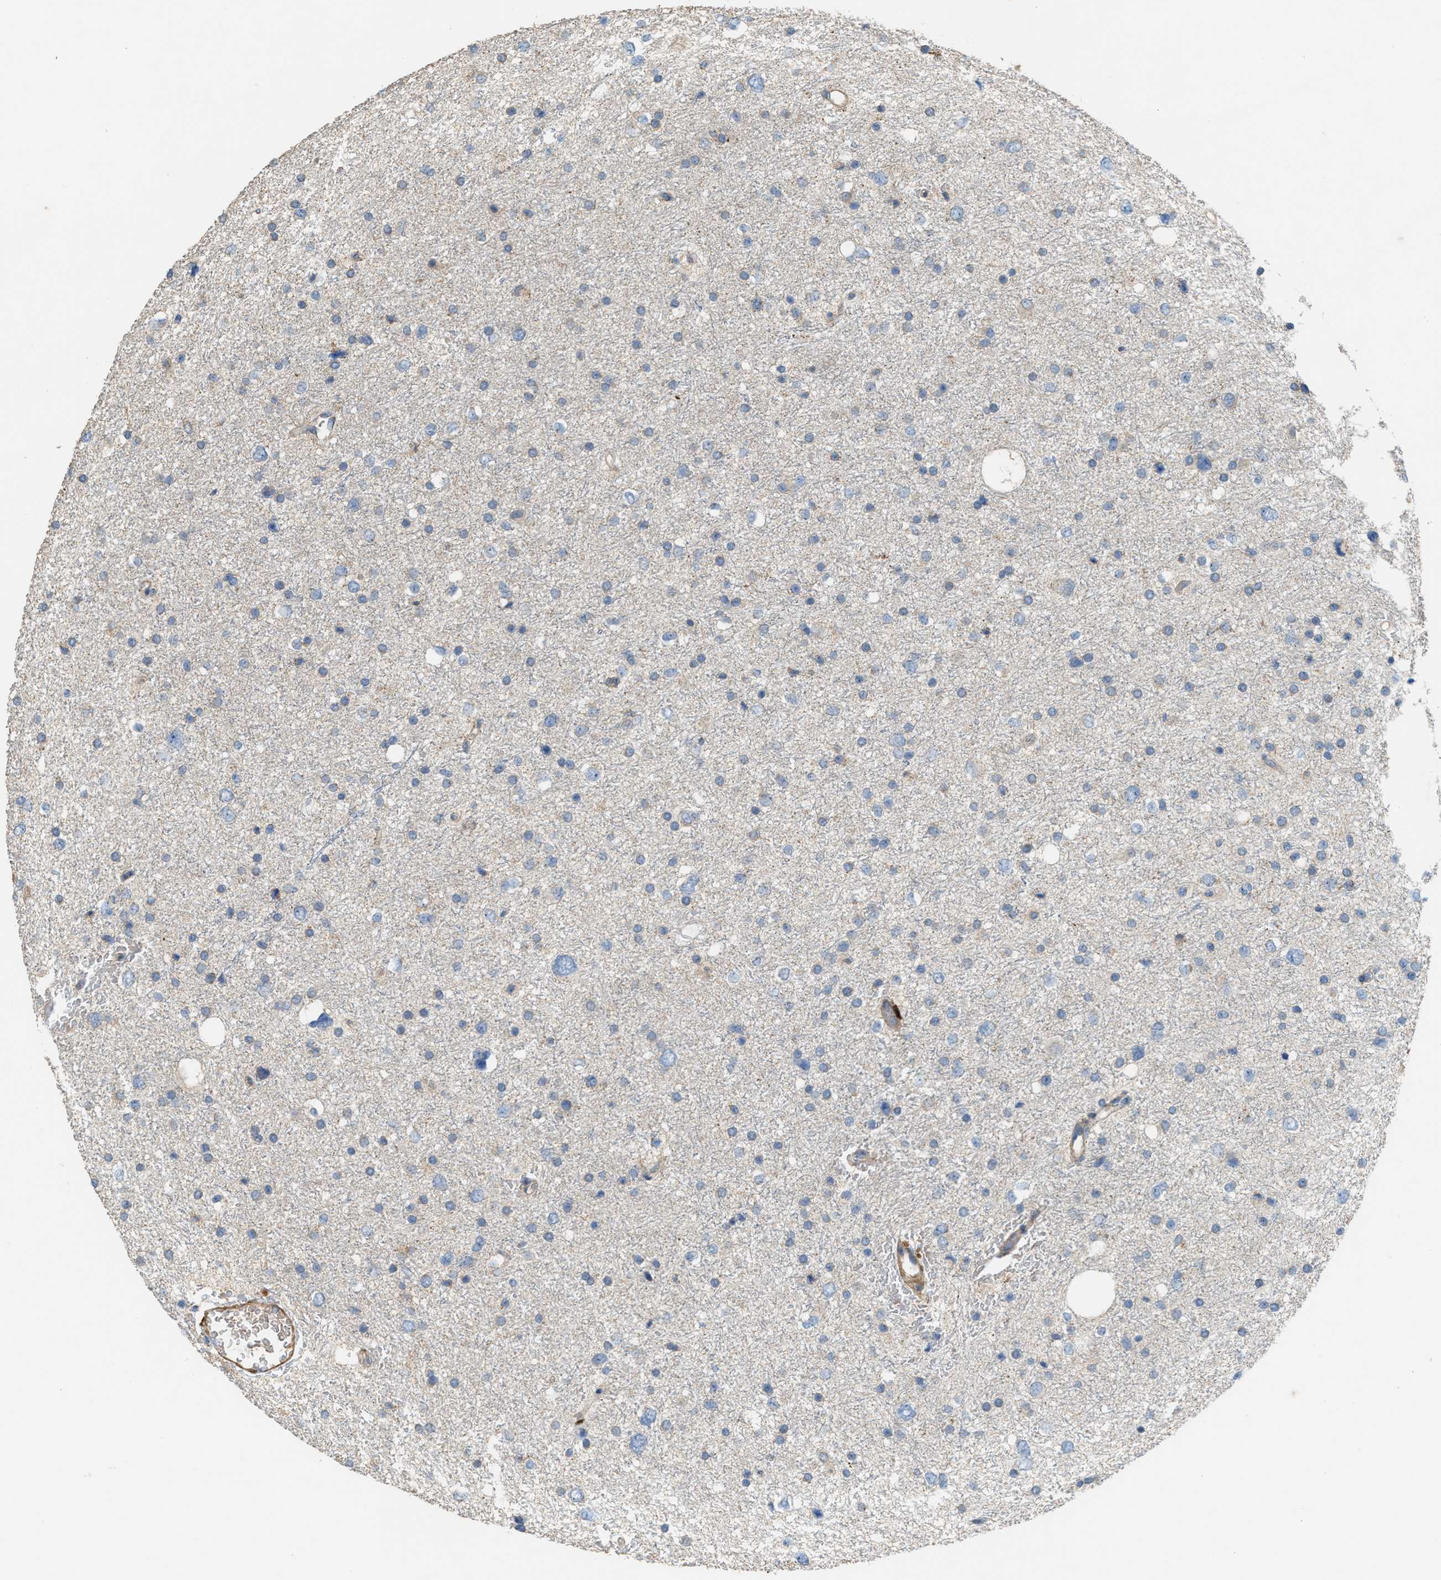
{"staining": {"intensity": "negative", "quantity": "none", "location": "none"}, "tissue": "glioma", "cell_type": "Tumor cells", "image_type": "cancer", "snomed": [{"axis": "morphology", "description": "Glioma, malignant, Low grade"}, {"axis": "topography", "description": "Brain"}], "caption": "A high-resolution photomicrograph shows immunohistochemistry staining of malignant glioma (low-grade), which exhibits no significant expression in tumor cells.", "gene": "SERPINB5", "patient": {"sex": "female", "age": 37}}